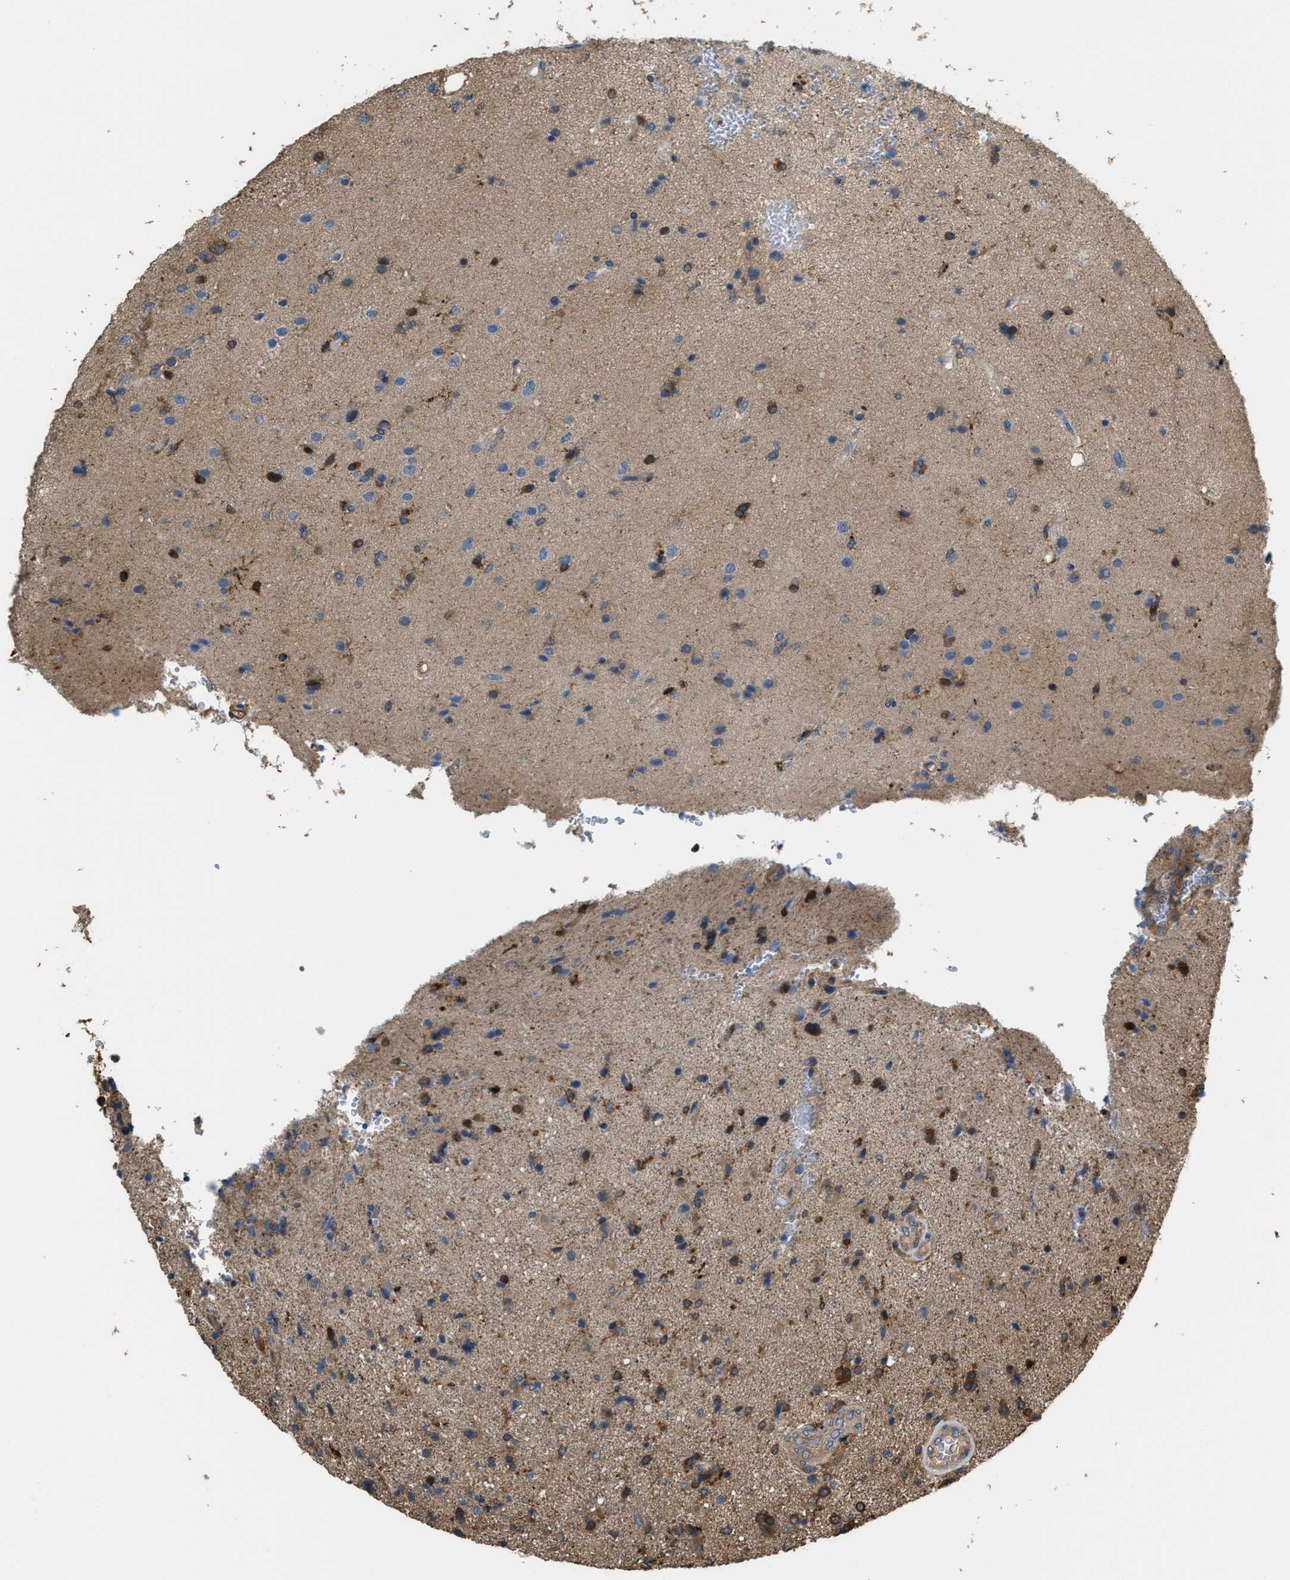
{"staining": {"intensity": "moderate", "quantity": "<25%", "location": "cytoplasmic/membranous"}, "tissue": "glioma", "cell_type": "Tumor cells", "image_type": "cancer", "snomed": [{"axis": "morphology", "description": "Glioma, malignant, High grade"}, {"axis": "topography", "description": "Brain"}], "caption": "High-power microscopy captured an immunohistochemistry (IHC) image of malignant high-grade glioma, revealing moderate cytoplasmic/membranous positivity in about <25% of tumor cells. Using DAB (brown) and hematoxylin (blue) stains, captured at high magnification using brightfield microscopy.", "gene": "ATIC", "patient": {"sex": "male", "age": 72}}